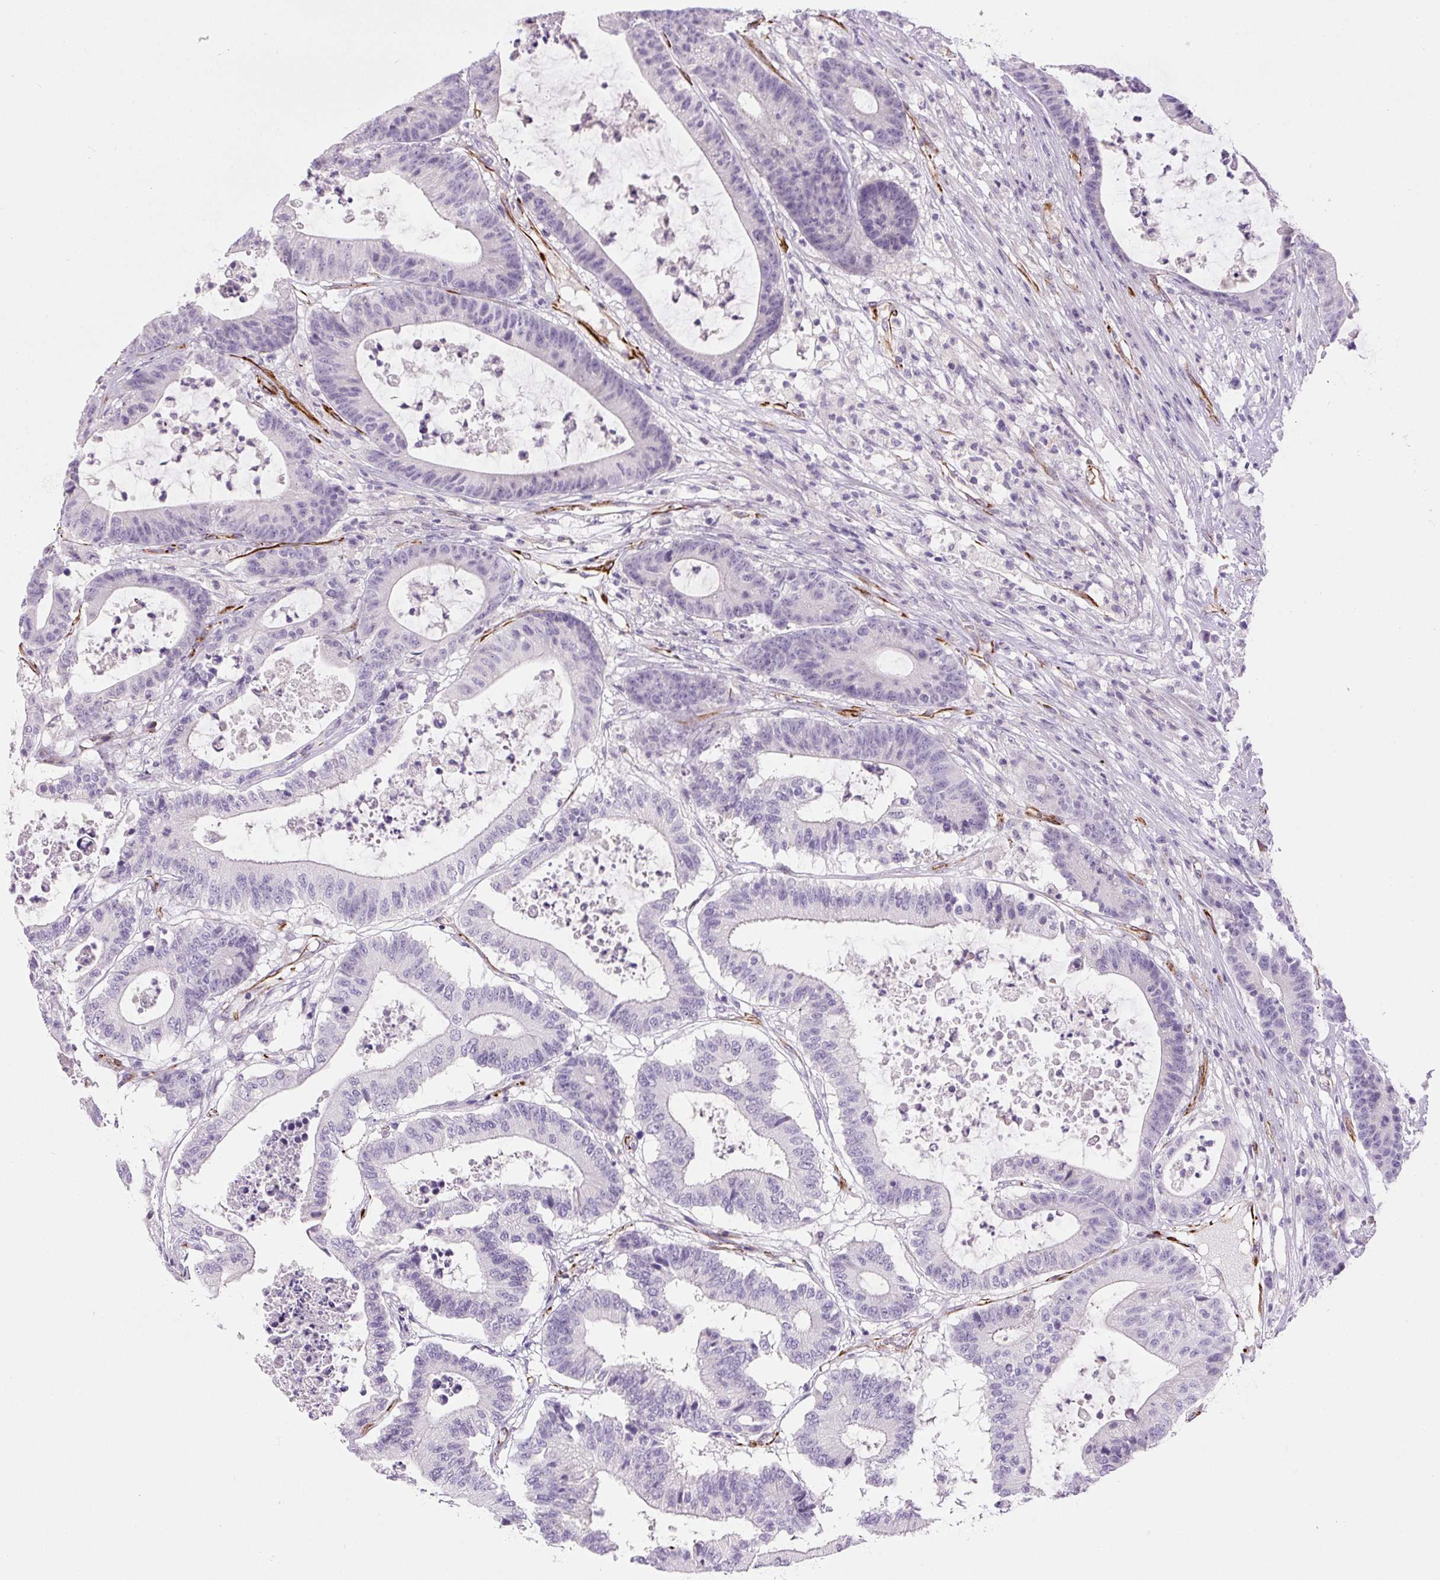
{"staining": {"intensity": "negative", "quantity": "none", "location": "none"}, "tissue": "colorectal cancer", "cell_type": "Tumor cells", "image_type": "cancer", "snomed": [{"axis": "morphology", "description": "Adenocarcinoma, NOS"}, {"axis": "topography", "description": "Colon"}], "caption": "Immunohistochemistry (IHC) photomicrograph of neoplastic tissue: colorectal cancer (adenocarcinoma) stained with DAB (3,3'-diaminobenzidine) shows no significant protein staining in tumor cells. The staining was performed using DAB to visualize the protein expression in brown, while the nuclei were stained in blue with hematoxylin (Magnification: 20x).", "gene": "NES", "patient": {"sex": "female", "age": 84}}